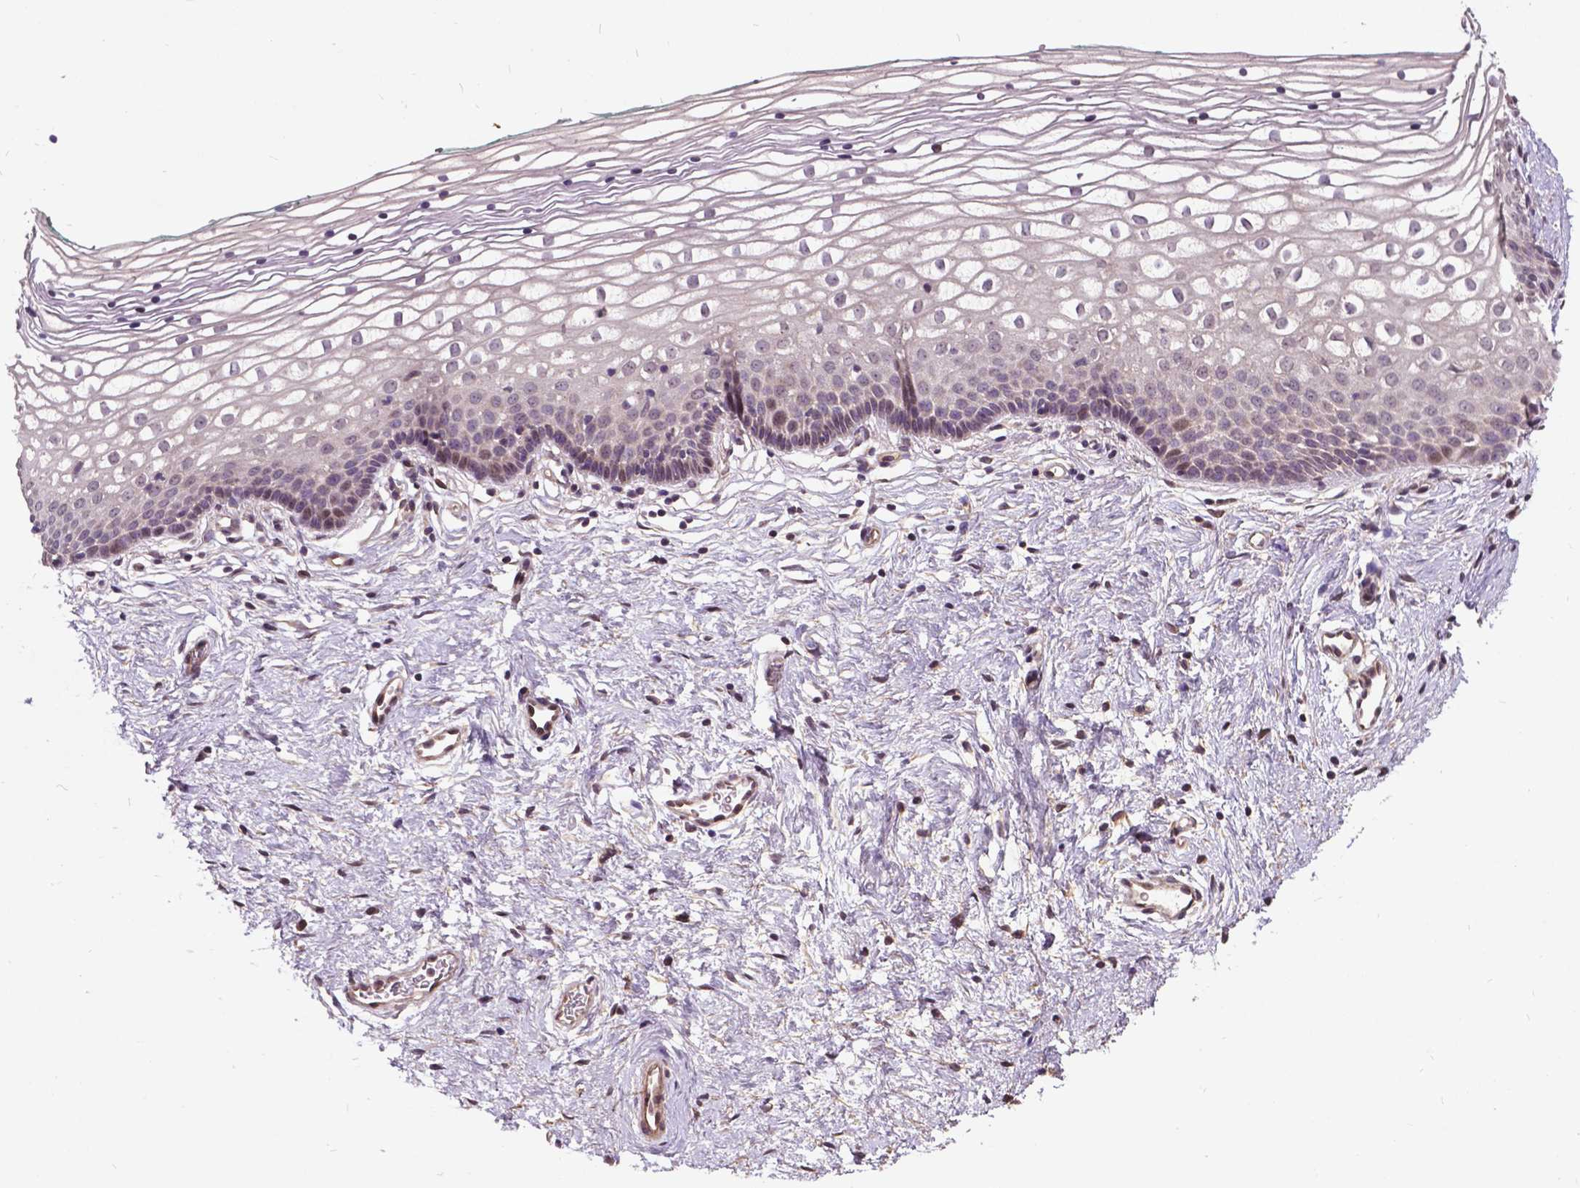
{"staining": {"intensity": "negative", "quantity": "none", "location": "none"}, "tissue": "vagina", "cell_type": "Squamous epithelial cells", "image_type": "normal", "snomed": [{"axis": "morphology", "description": "Normal tissue, NOS"}, {"axis": "topography", "description": "Vagina"}], "caption": "The histopathology image shows no significant expression in squamous epithelial cells of vagina. Nuclei are stained in blue.", "gene": "AP1S3", "patient": {"sex": "female", "age": 36}}